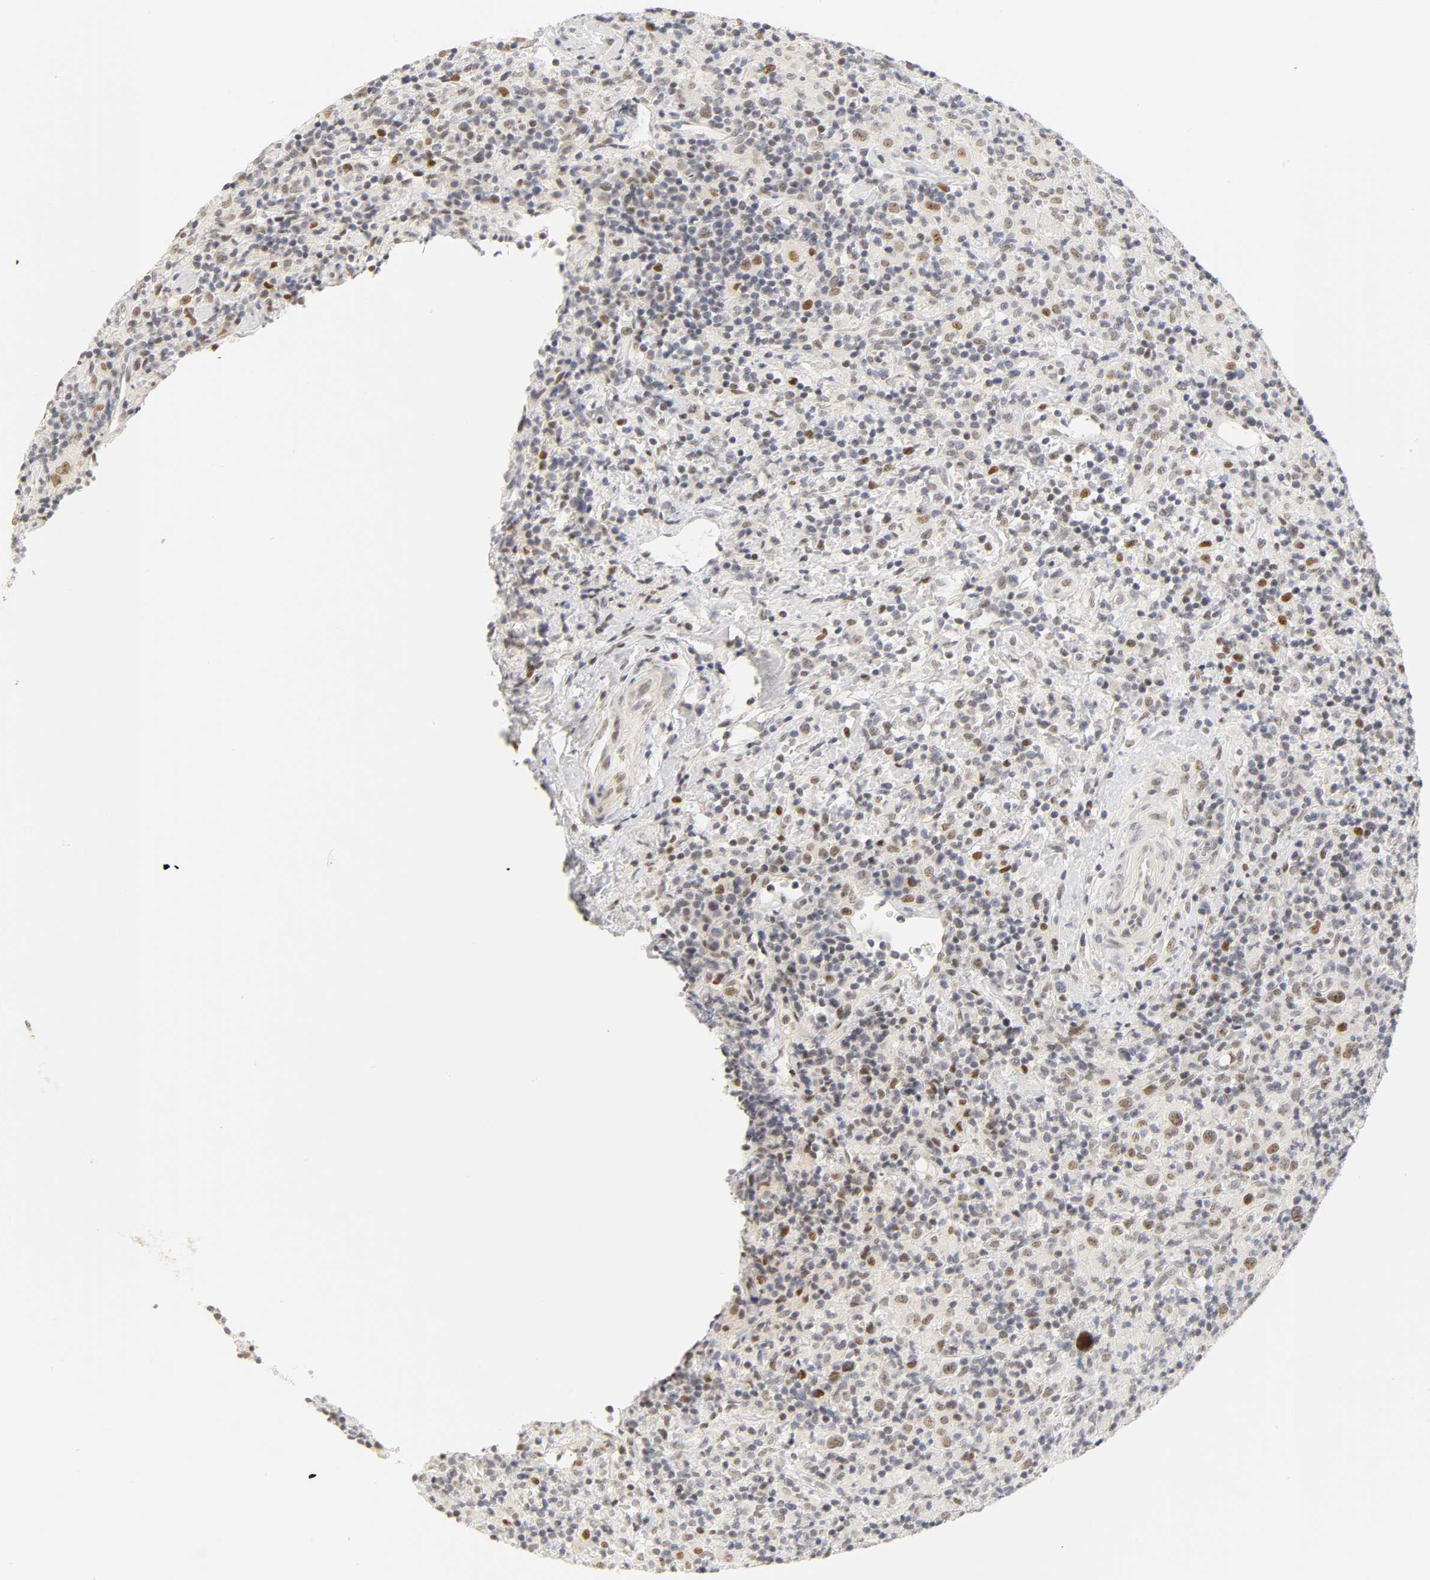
{"staining": {"intensity": "weak", "quantity": "<25%", "location": "nuclear"}, "tissue": "lymphoma", "cell_type": "Tumor cells", "image_type": "cancer", "snomed": [{"axis": "morphology", "description": "Hodgkin's disease, NOS"}, {"axis": "topography", "description": "Lymph node"}], "caption": "IHC photomicrograph of Hodgkin's disease stained for a protein (brown), which exhibits no positivity in tumor cells.", "gene": "MNAT1", "patient": {"sex": "male", "age": 65}}